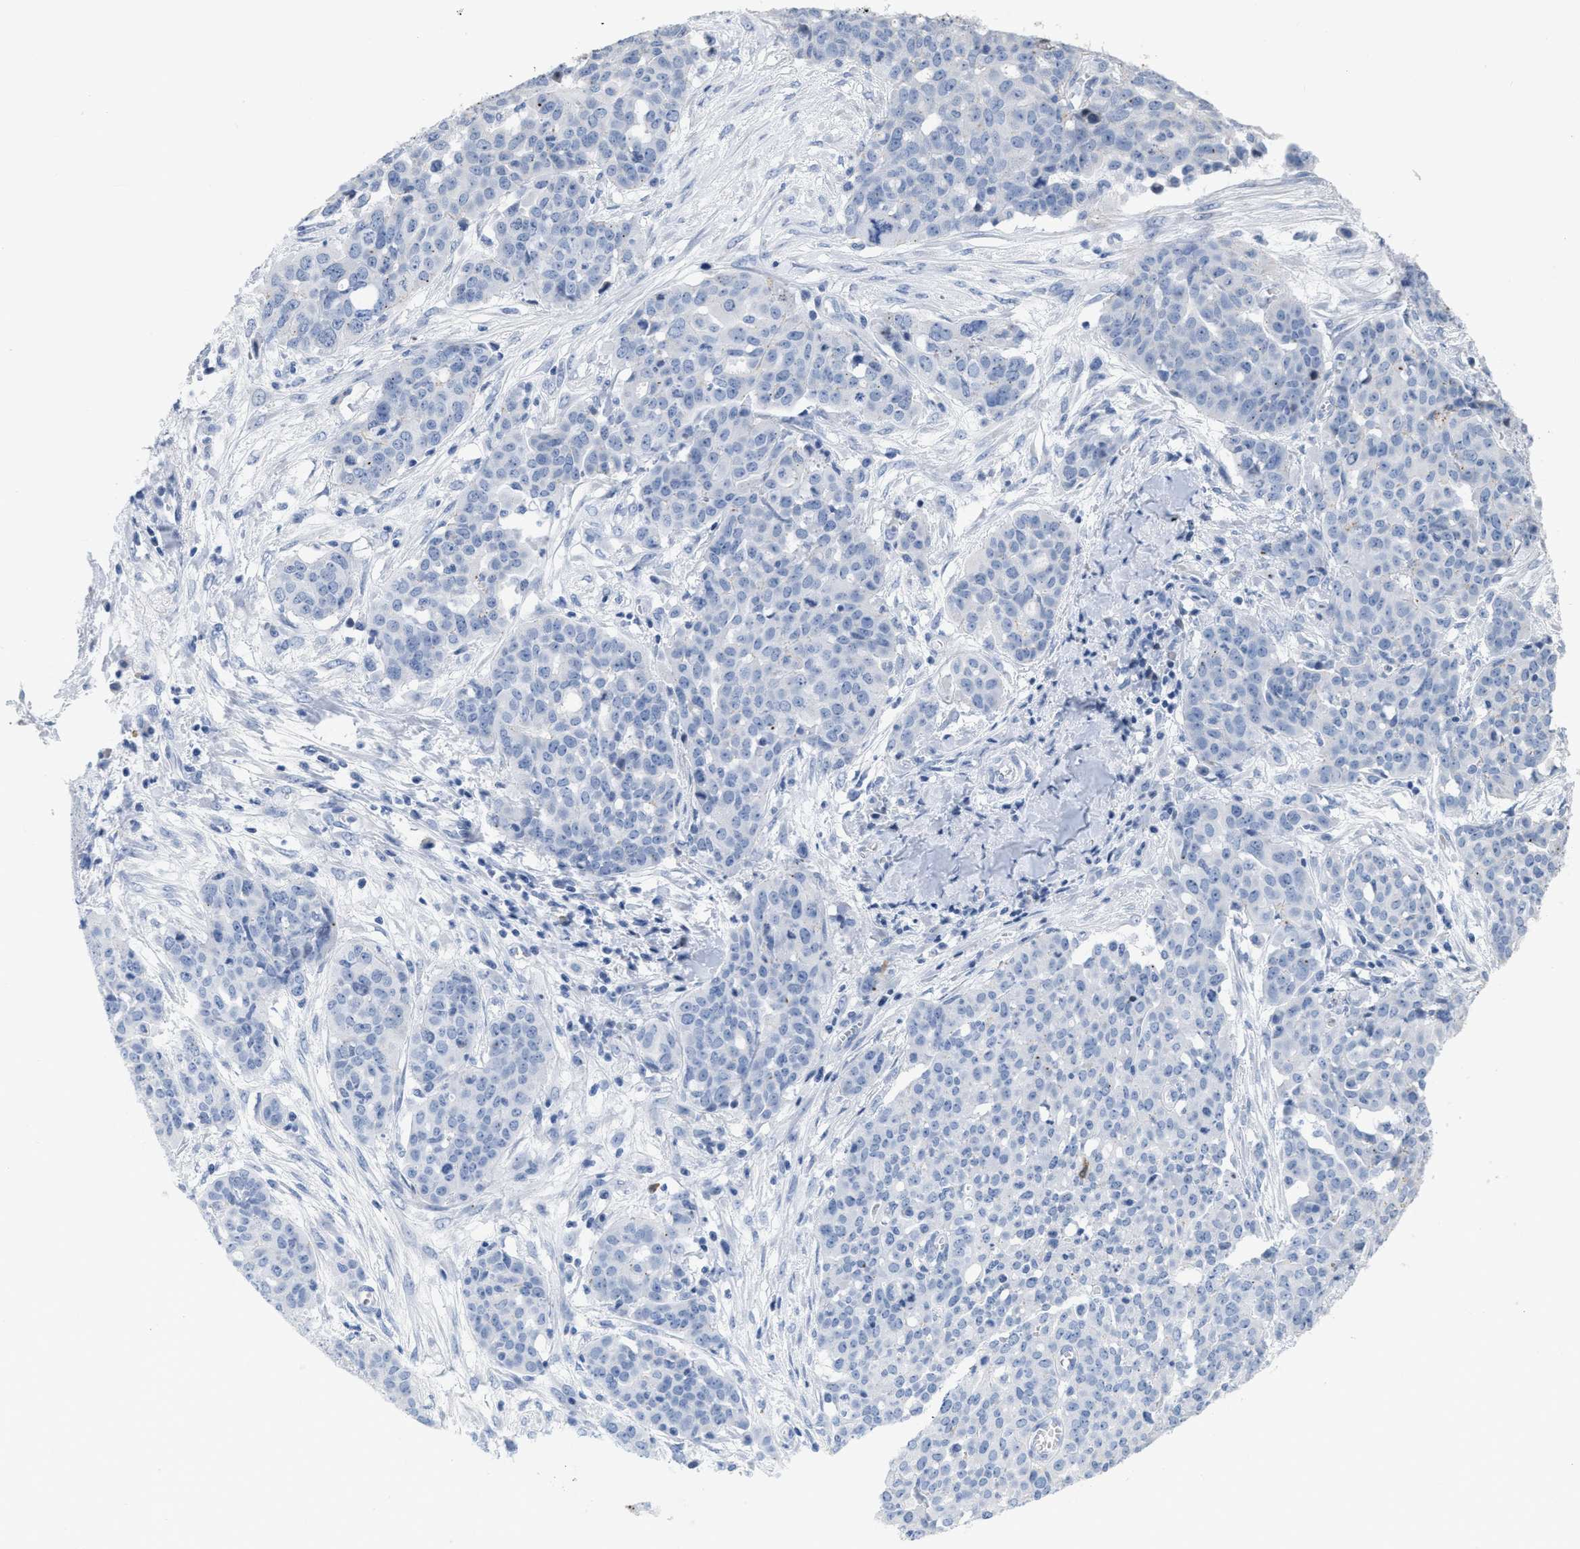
{"staining": {"intensity": "negative", "quantity": "none", "location": "none"}, "tissue": "ovarian cancer", "cell_type": "Tumor cells", "image_type": "cancer", "snomed": [{"axis": "morphology", "description": "Cystadenocarcinoma, serous, NOS"}, {"axis": "topography", "description": "Soft tissue"}, {"axis": "topography", "description": "Ovary"}], "caption": "Tumor cells are negative for brown protein staining in ovarian cancer (serous cystadenocarcinoma). (Stains: DAB immunohistochemistry (IHC) with hematoxylin counter stain, Microscopy: brightfield microscopy at high magnification).", "gene": "CRYM", "patient": {"sex": "female", "age": 57}}